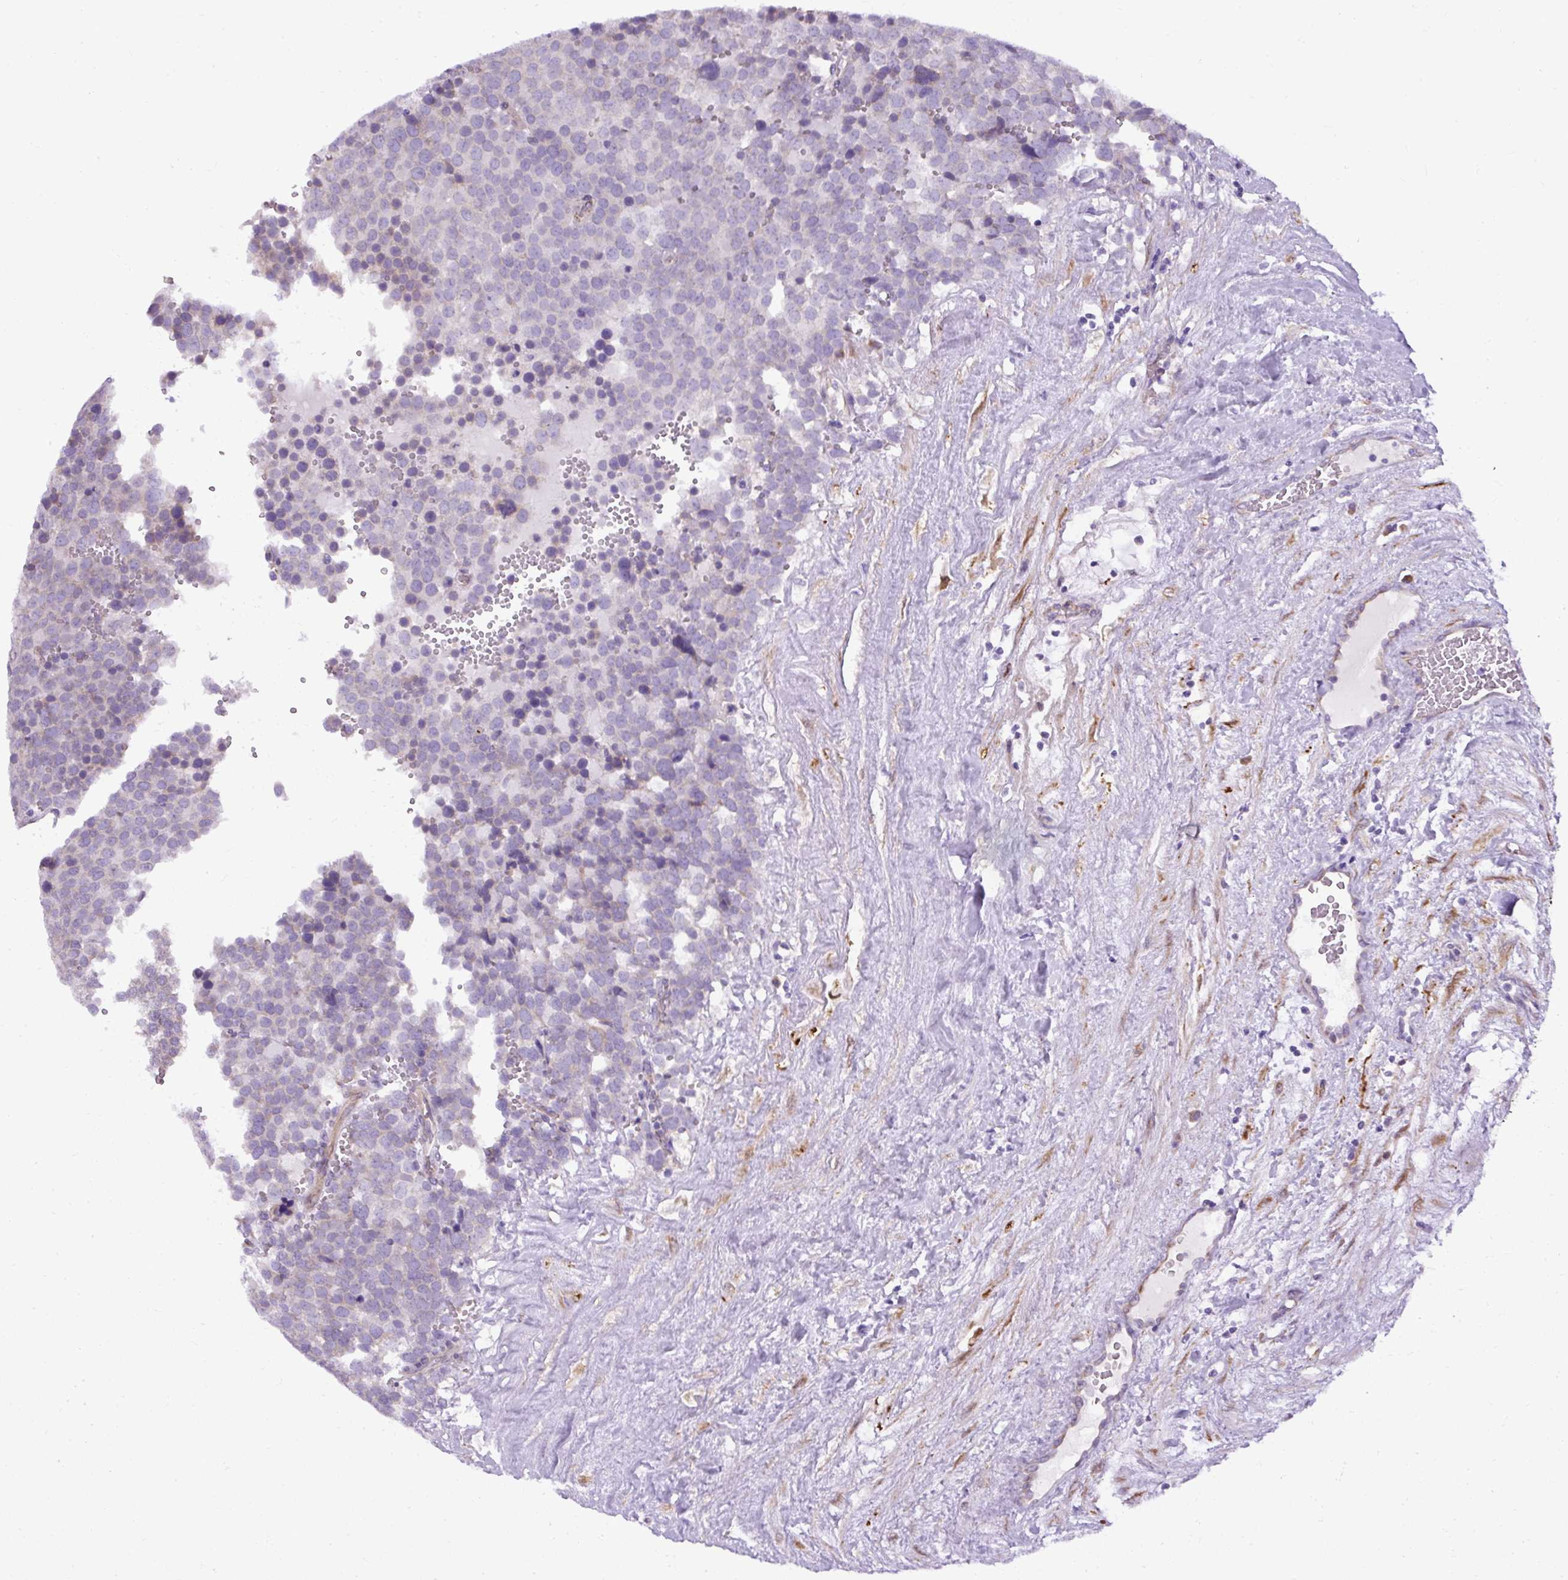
{"staining": {"intensity": "negative", "quantity": "none", "location": "none"}, "tissue": "testis cancer", "cell_type": "Tumor cells", "image_type": "cancer", "snomed": [{"axis": "morphology", "description": "Seminoma, NOS"}, {"axis": "topography", "description": "Testis"}], "caption": "This is a image of immunohistochemistry (IHC) staining of testis seminoma, which shows no expression in tumor cells. (Stains: DAB (3,3'-diaminobenzidine) IHC with hematoxylin counter stain, Microscopy: brightfield microscopy at high magnification).", "gene": "FAM149A", "patient": {"sex": "male", "age": 71}}